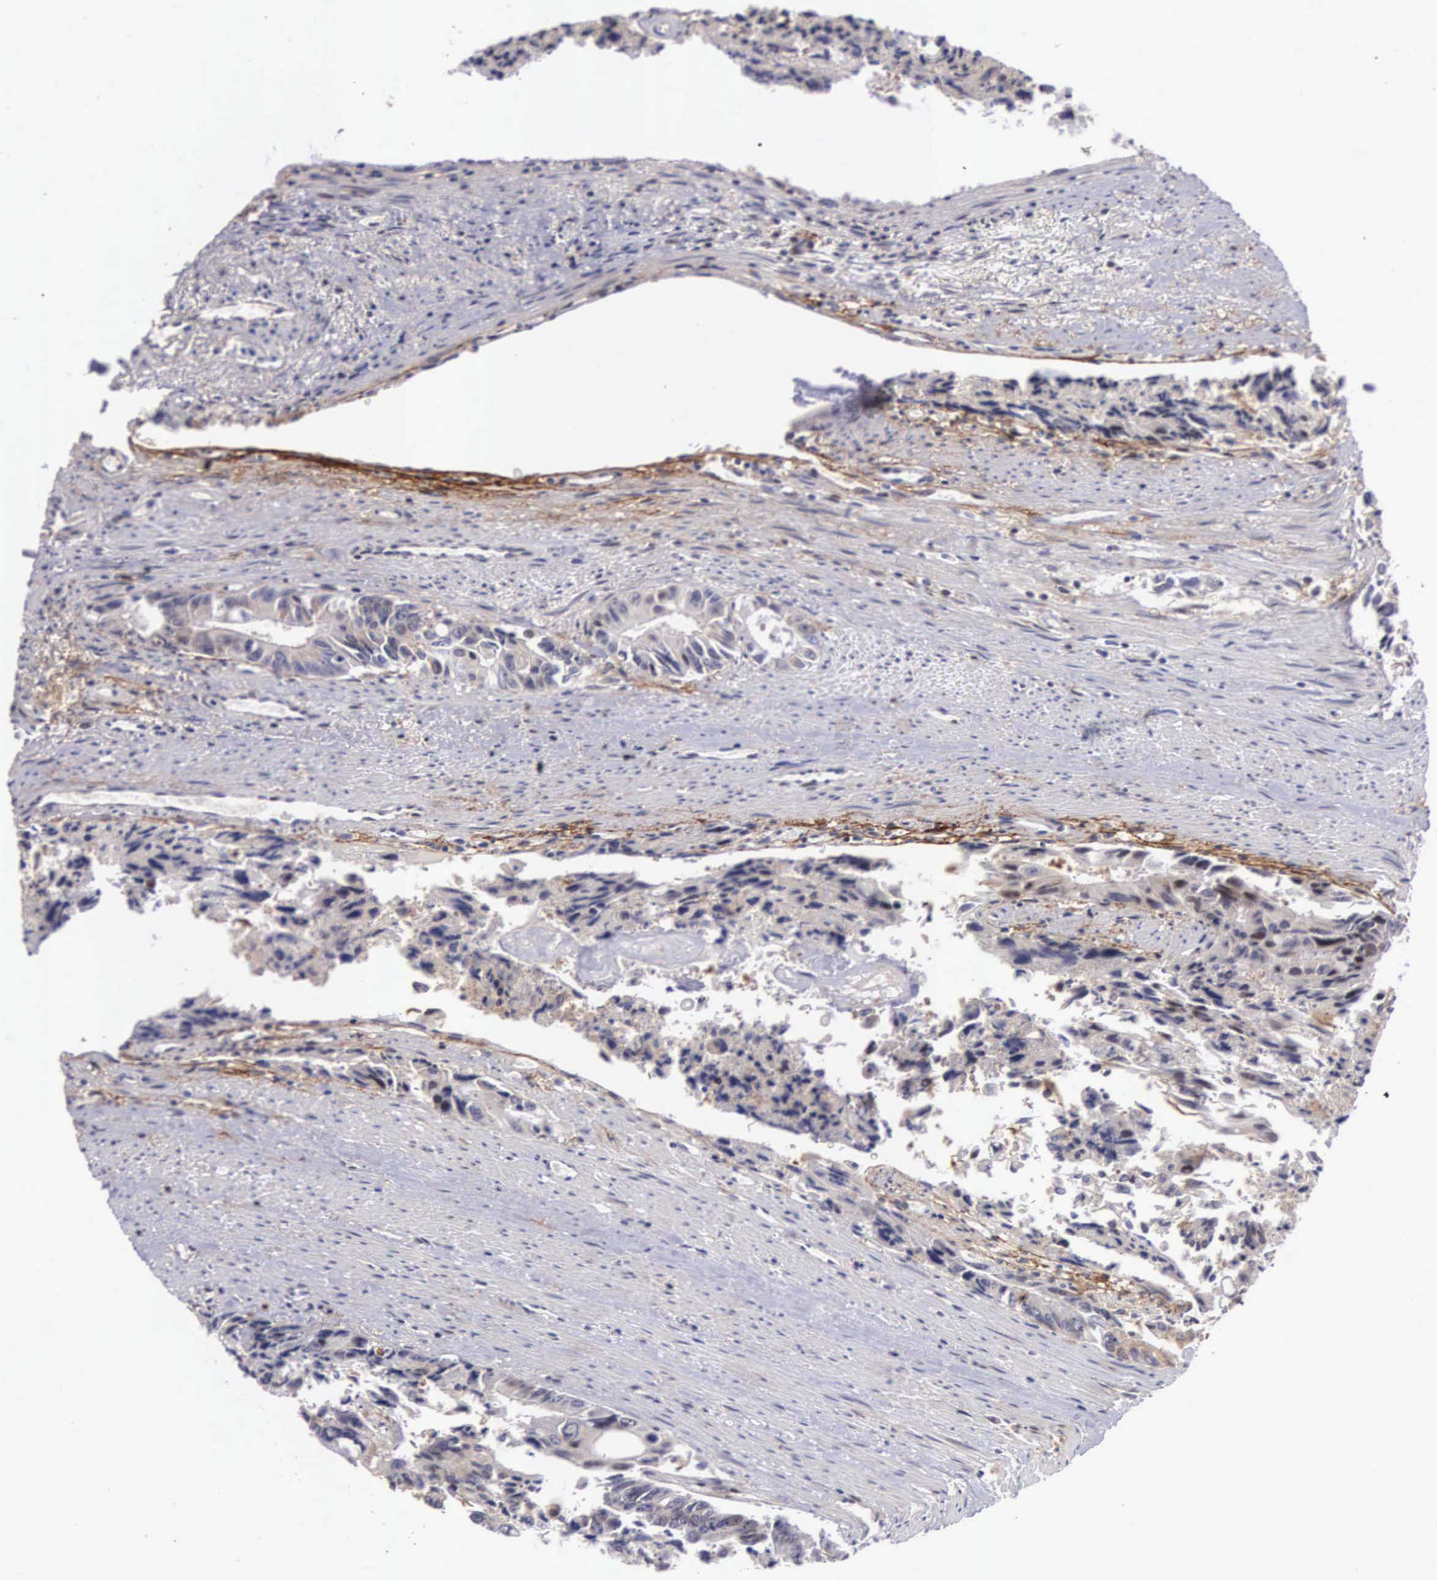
{"staining": {"intensity": "weak", "quantity": "25%-75%", "location": "cytoplasmic/membranous"}, "tissue": "colorectal cancer", "cell_type": "Tumor cells", "image_type": "cancer", "snomed": [{"axis": "morphology", "description": "Adenocarcinoma, NOS"}, {"axis": "topography", "description": "Rectum"}], "caption": "Weak cytoplasmic/membranous protein expression is identified in approximately 25%-75% of tumor cells in colorectal cancer (adenocarcinoma).", "gene": "EMID1", "patient": {"sex": "male", "age": 76}}